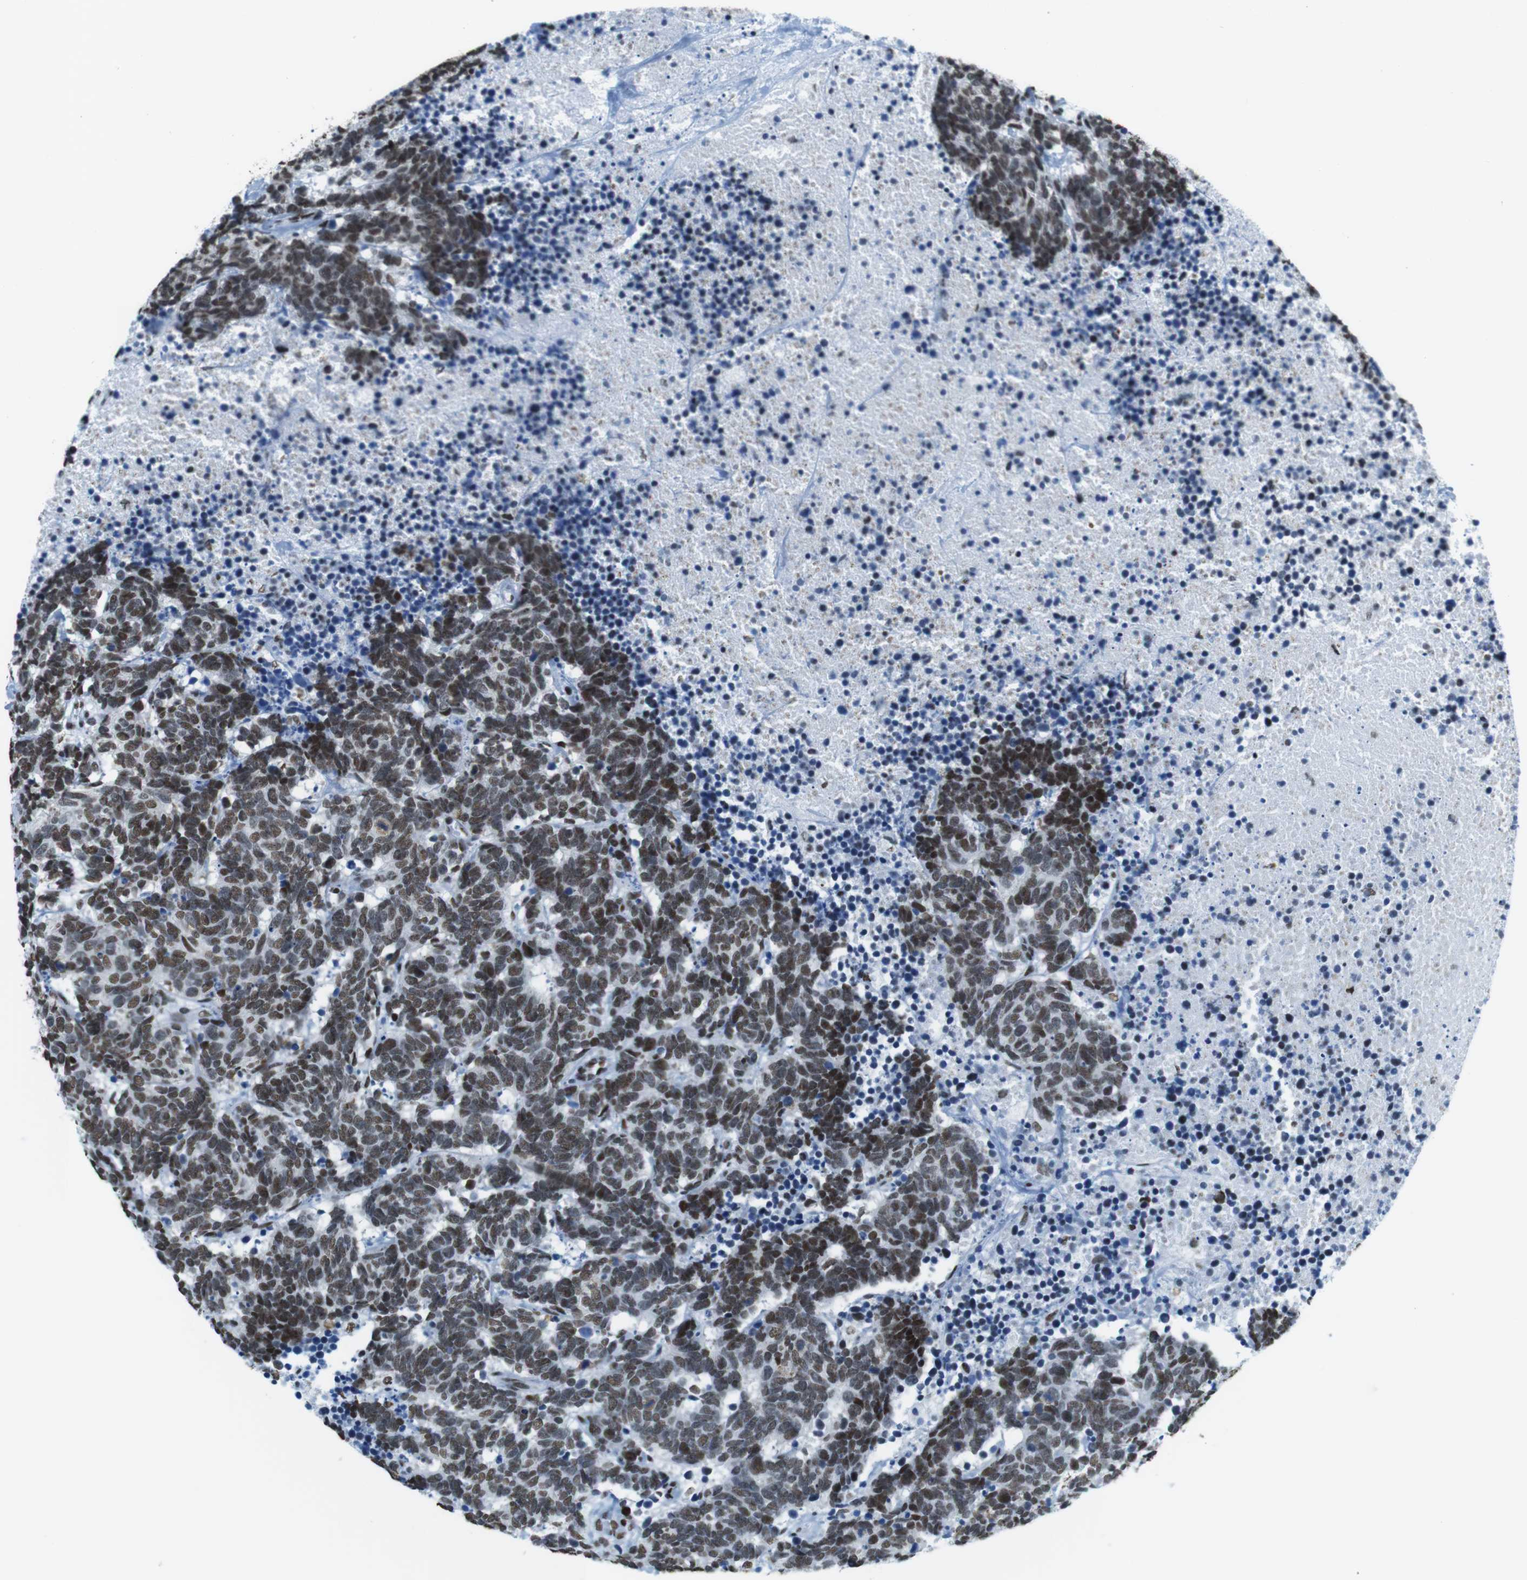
{"staining": {"intensity": "moderate", "quantity": ">75%", "location": "nuclear"}, "tissue": "carcinoid", "cell_type": "Tumor cells", "image_type": "cancer", "snomed": [{"axis": "morphology", "description": "Carcinoma, NOS"}, {"axis": "morphology", "description": "Carcinoid, malignant, NOS"}, {"axis": "topography", "description": "Urinary bladder"}], "caption": "An immunohistochemistry image of neoplastic tissue is shown. Protein staining in brown shows moderate nuclear positivity in carcinoid within tumor cells. Immunohistochemistry (ihc) stains the protein in brown and the nuclei are stained blue.", "gene": "CITED2", "patient": {"sex": "male", "age": 57}}